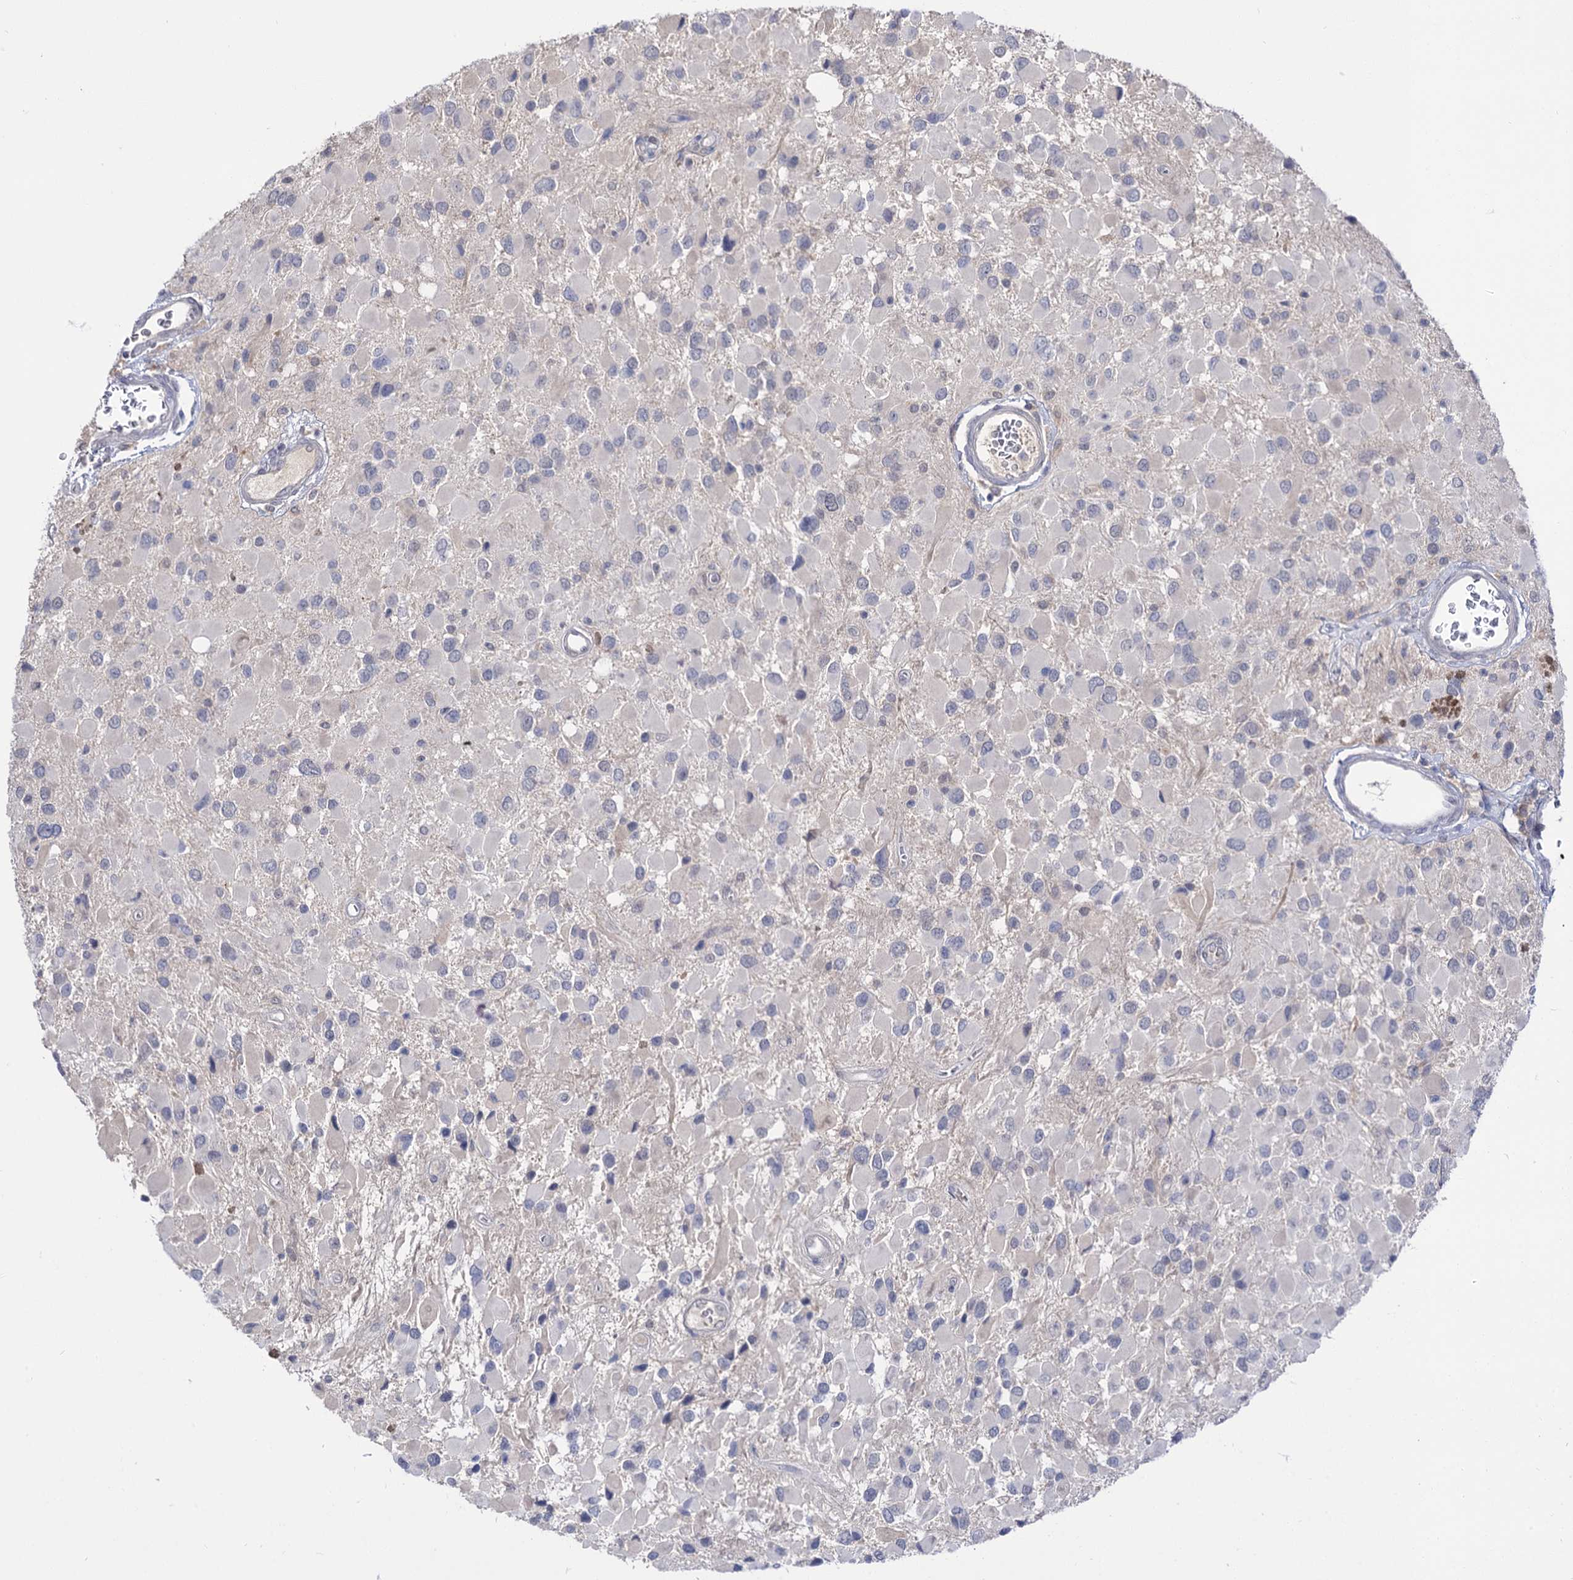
{"staining": {"intensity": "negative", "quantity": "none", "location": "none"}, "tissue": "glioma", "cell_type": "Tumor cells", "image_type": "cancer", "snomed": [{"axis": "morphology", "description": "Glioma, malignant, High grade"}, {"axis": "topography", "description": "Brain"}], "caption": "Immunohistochemical staining of glioma demonstrates no significant staining in tumor cells.", "gene": "NEK10", "patient": {"sex": "male", "age": 53}}